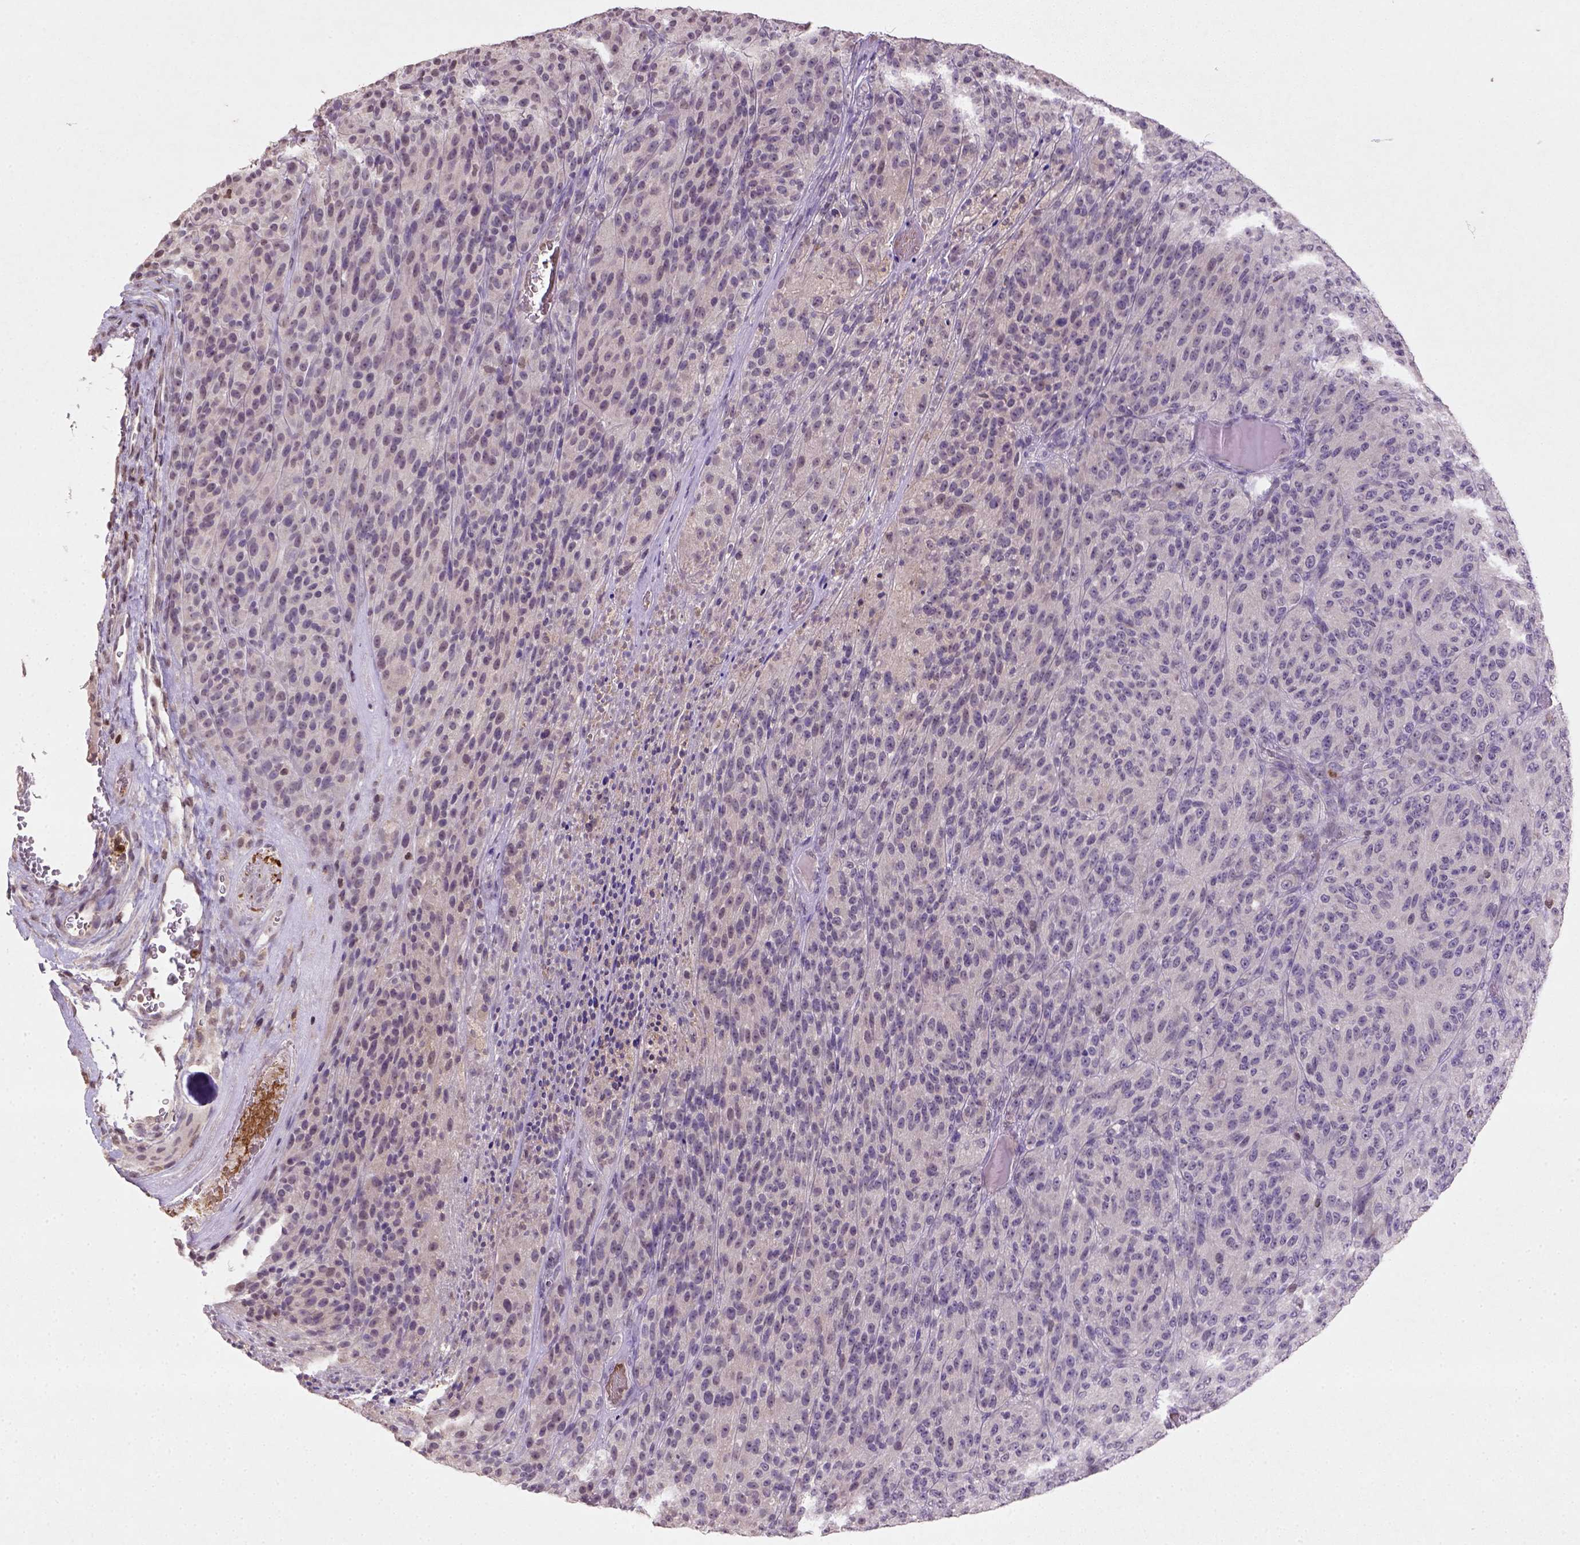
{"staining": {"intensity": "negative", "quantity": "none", "location": "none"}, "tissue": "melanoma", "cell_type": "Tumor cells", "image_type": "cancer", "snomed": [{"axis": "morphology", "description": "Malignant melanoma, Metastatic site"}, {"axis": "topography", "description": "Brain"}], "caption": "The immunohistochemistry photomicrograph has no significant expression in tumor cells of melanoma tissue.", "gene": "NUDT3", "patient": {"sex": "female", "age": 56}}